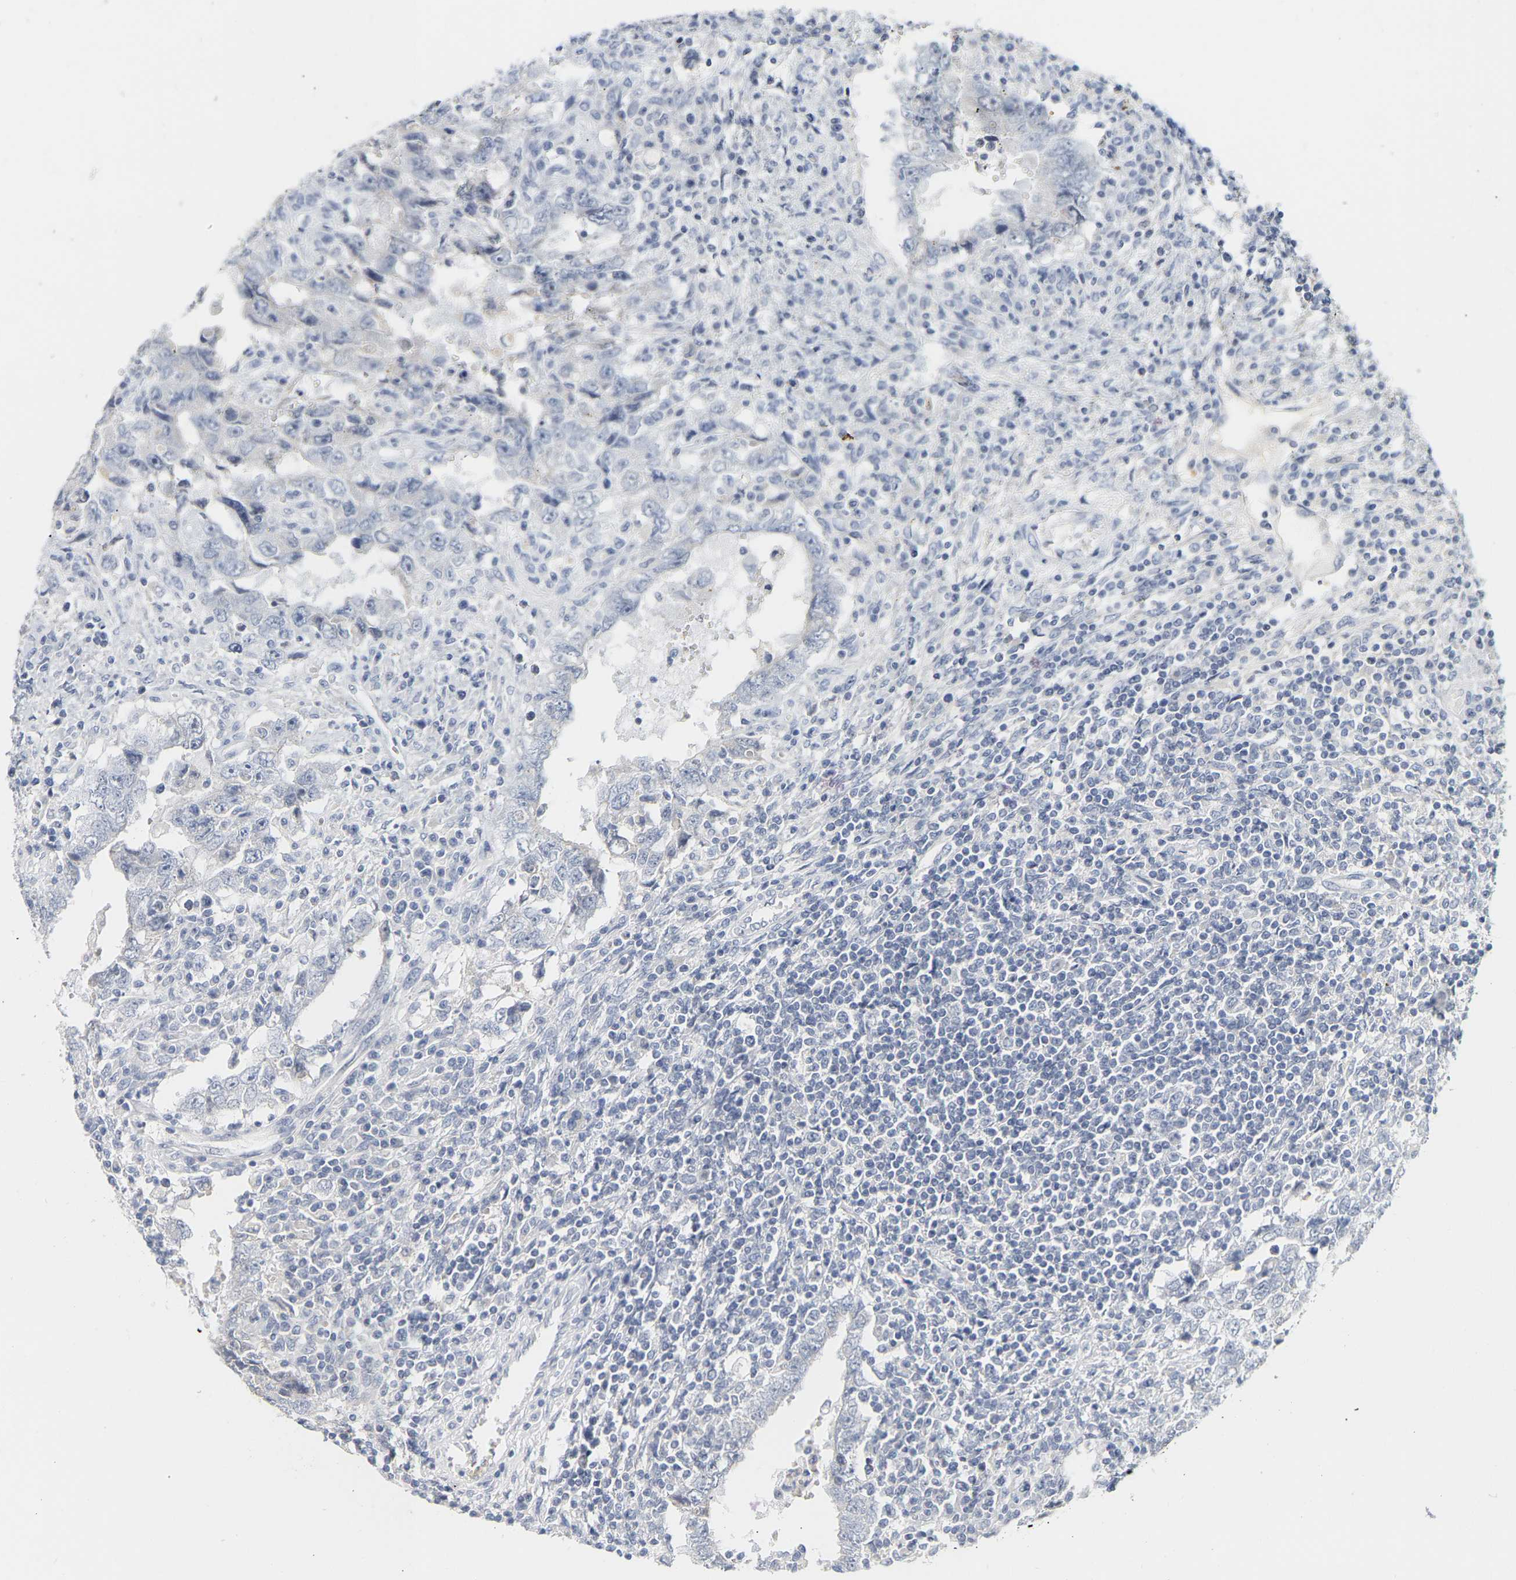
{"staining": {"intensity": "negative", "quantity": "none", "location": "none"}, "tissue": "testis cancer", "cell_type": "Tumor cells", "image_type": "cancer", "snomed": [{"axis": "morphology", "description": "Carcinoma, Embryonal, NOS"}, {"axis": "topography", "description": "Testis"}], "caption": "DAB (3,3'-diaminobenzidine) immunohistochemical staining of human embryonal carcinoma (testis) demonstrates no significant staining in tumor cells.", "gene": "KRT76", "patient": {"sex": "male", "age": 26}}